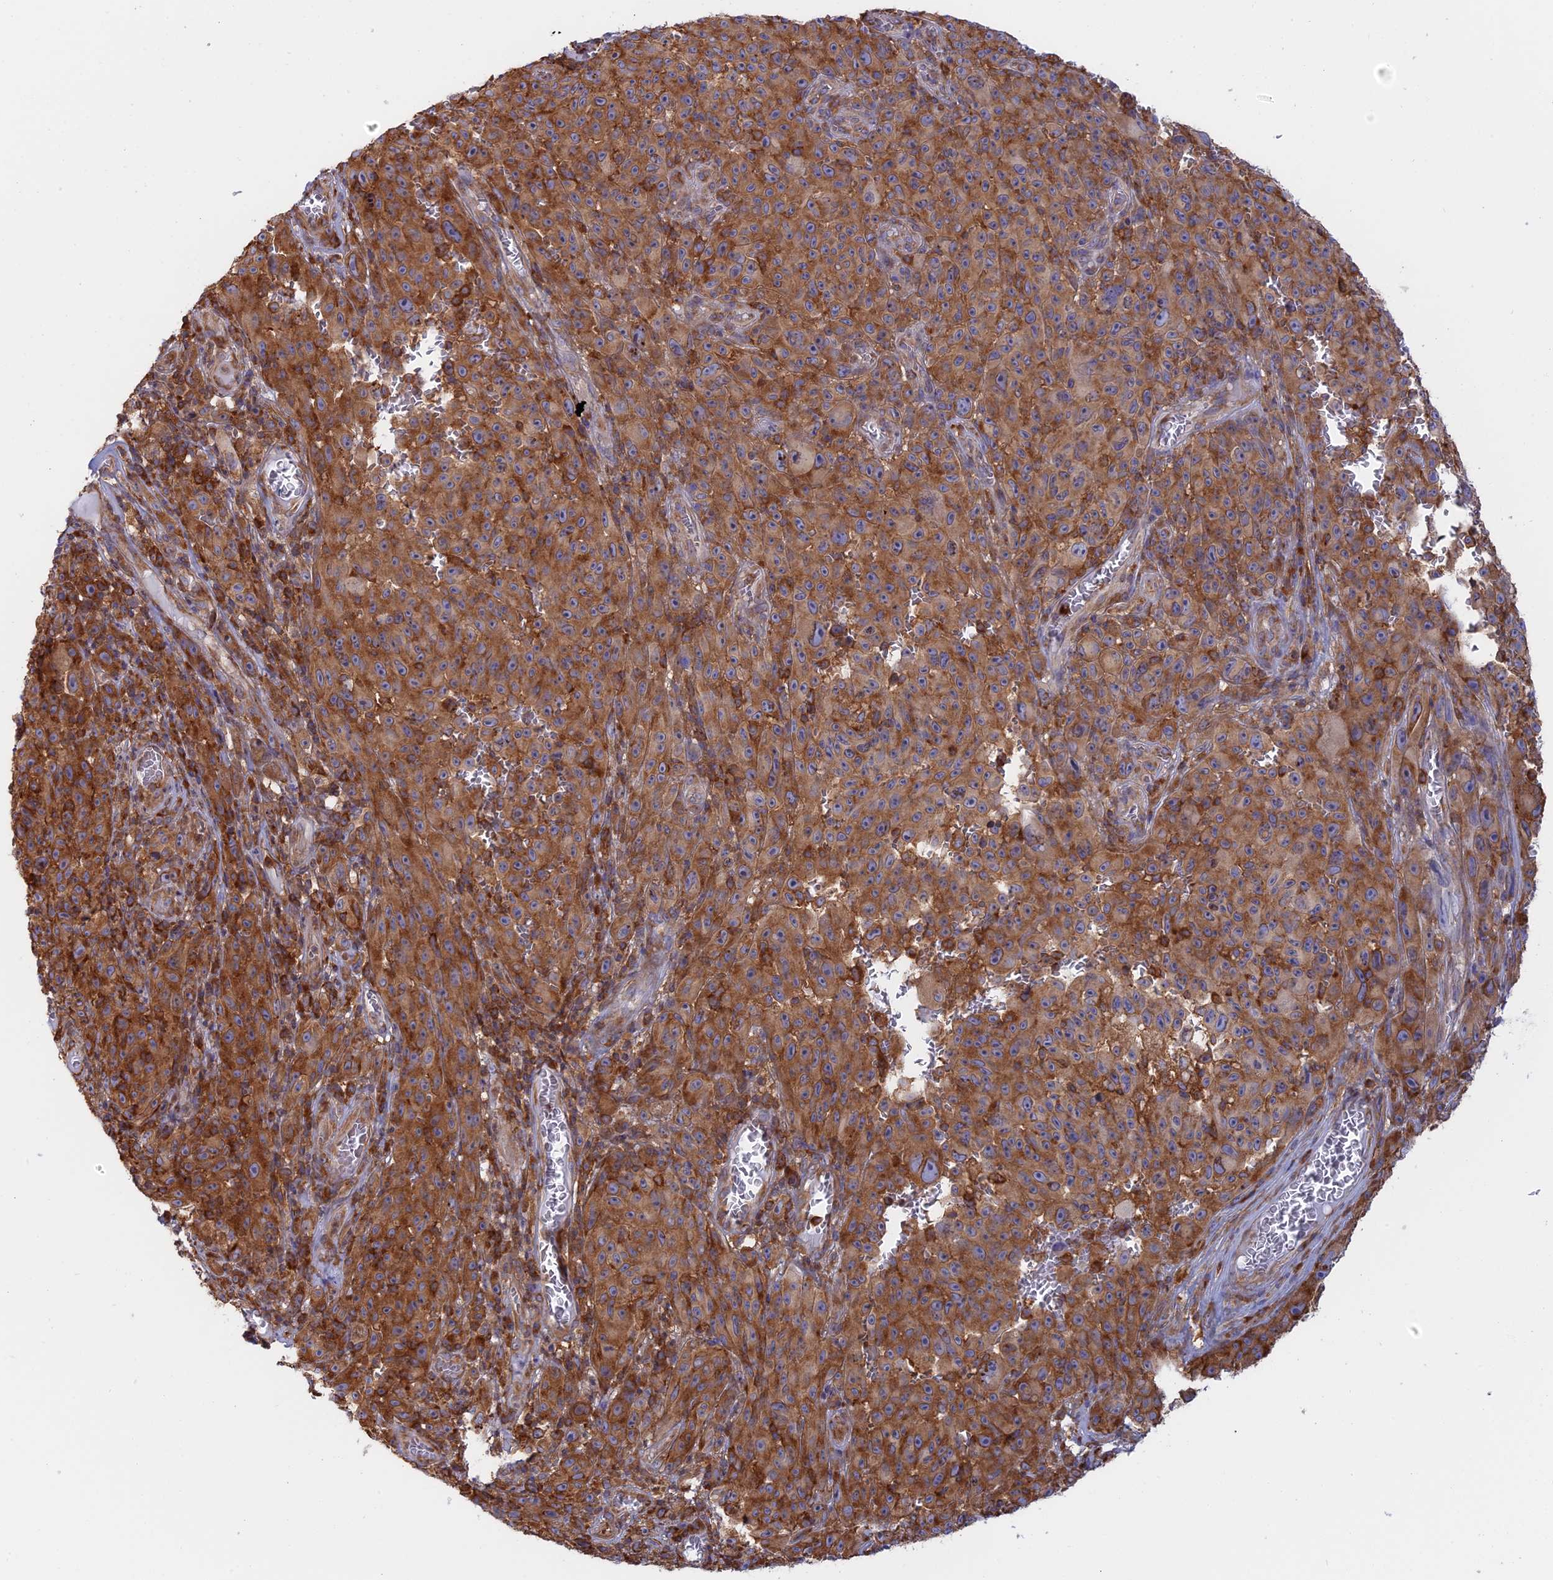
{"staining": {"intensity": "moderate", "quantity": ">75%", "location": "cytoplasmic/membranous"}, "tissue": "melanoma", "cell_type": "Tumor cells", "image_type": "cancer", "snomed": [{"axis": "morphology", "description": "Malignant melanoma, NOS"}, {"axis": "topography", "description": "Skin"}], "caption": "Malignant melanoma stained with immunohistochemistry exhibits moderate cytoplasmic/membranous positivity in approximately >75% of tumor cells. (DAB = brown stain, brightfield microscopy at high magnification).", "gene": "GMIP", "patient": {"sex": "female", "age": 82}}